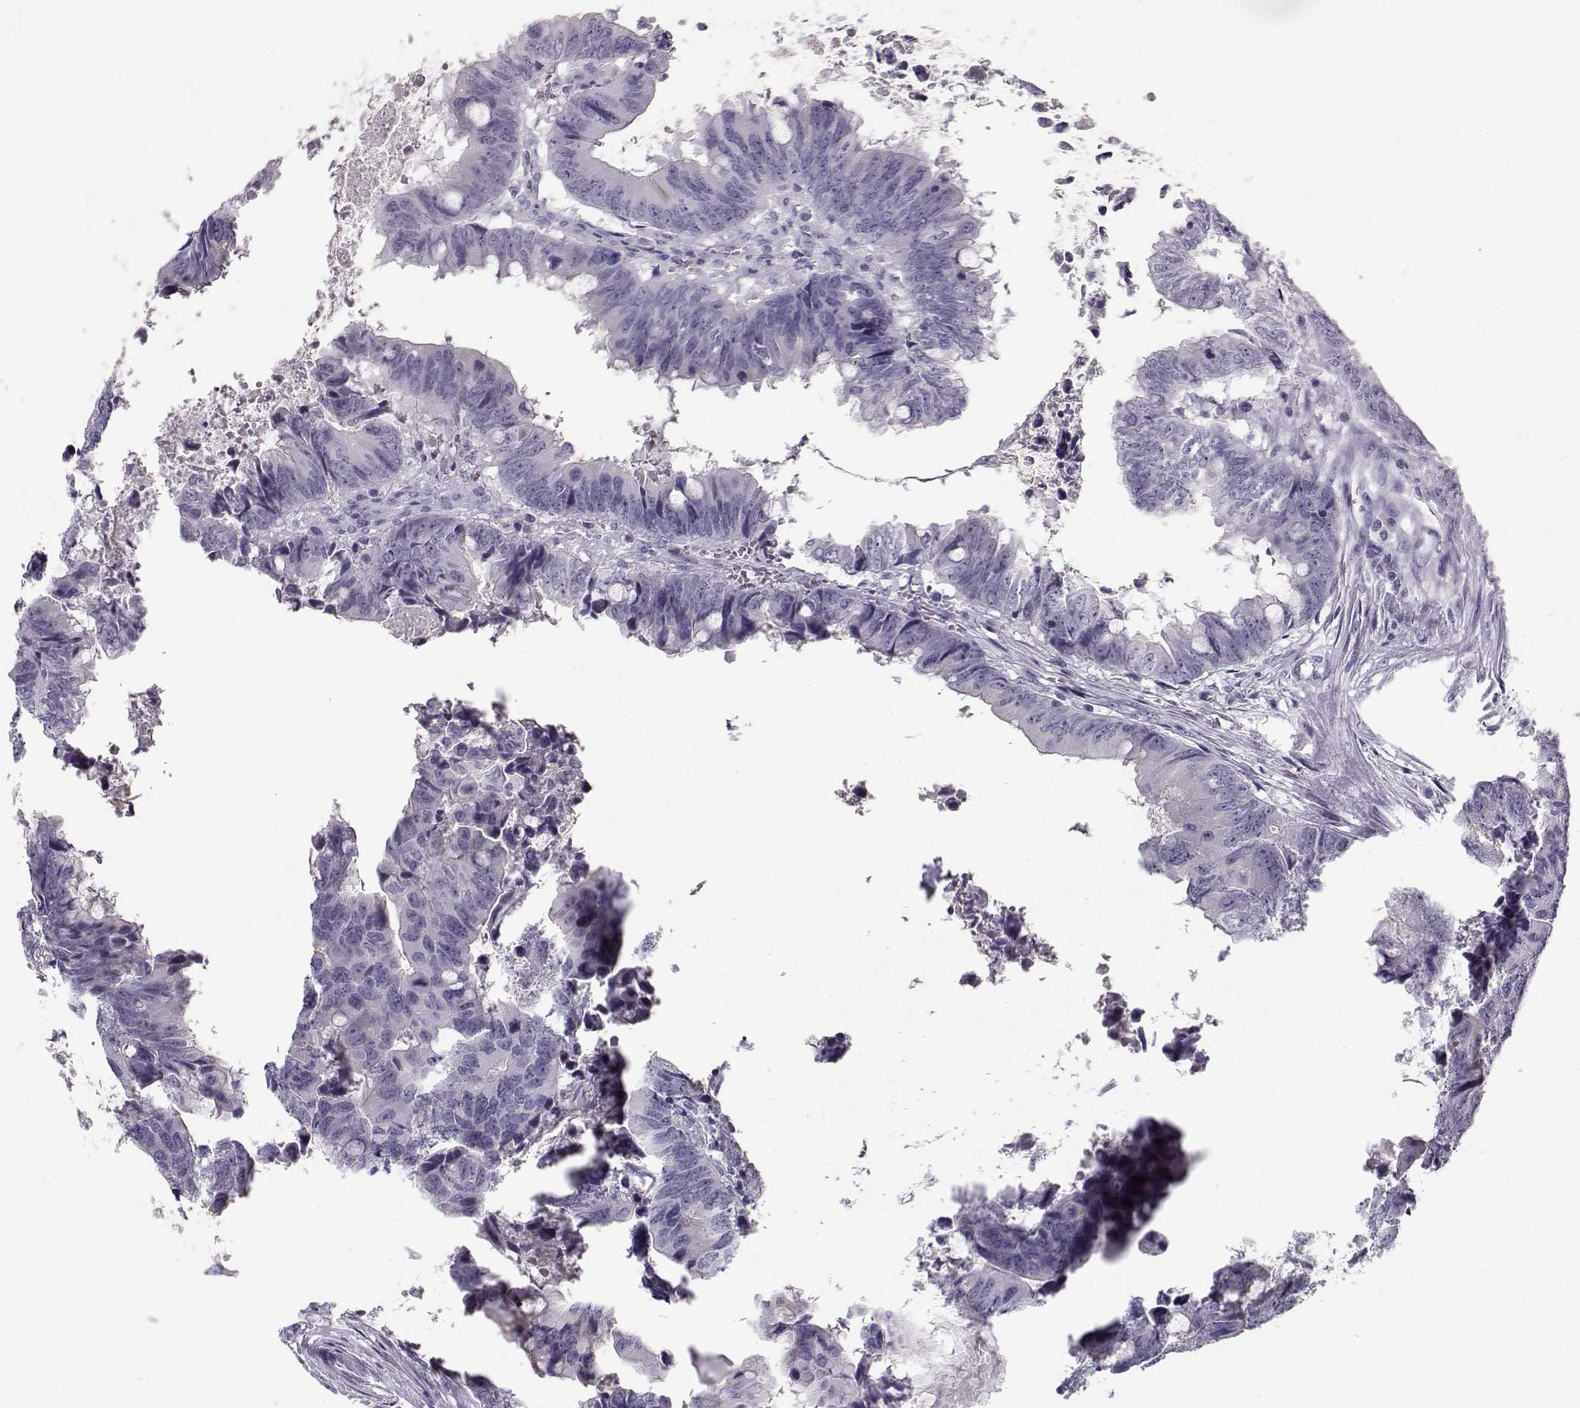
{"staining": {"intensity": "negative", "quantity": "none", "location": "none"}, "tissue": "colorectal cancer", "cell_type": "Tumor cells", "image_type": "cancer", "snomed": [{"axis": "morphology", "description": "Adenocarcinoma, NOS"}, {"axis": "topography", "description": "Colon"}], "caption": "IHC photomicrograph of colorectal cancer stained for a protein (brown), which exhibits no expression in tumor cells.", "gene": "CREB3L3", "patient": {"sex": "female", "age": 82}}